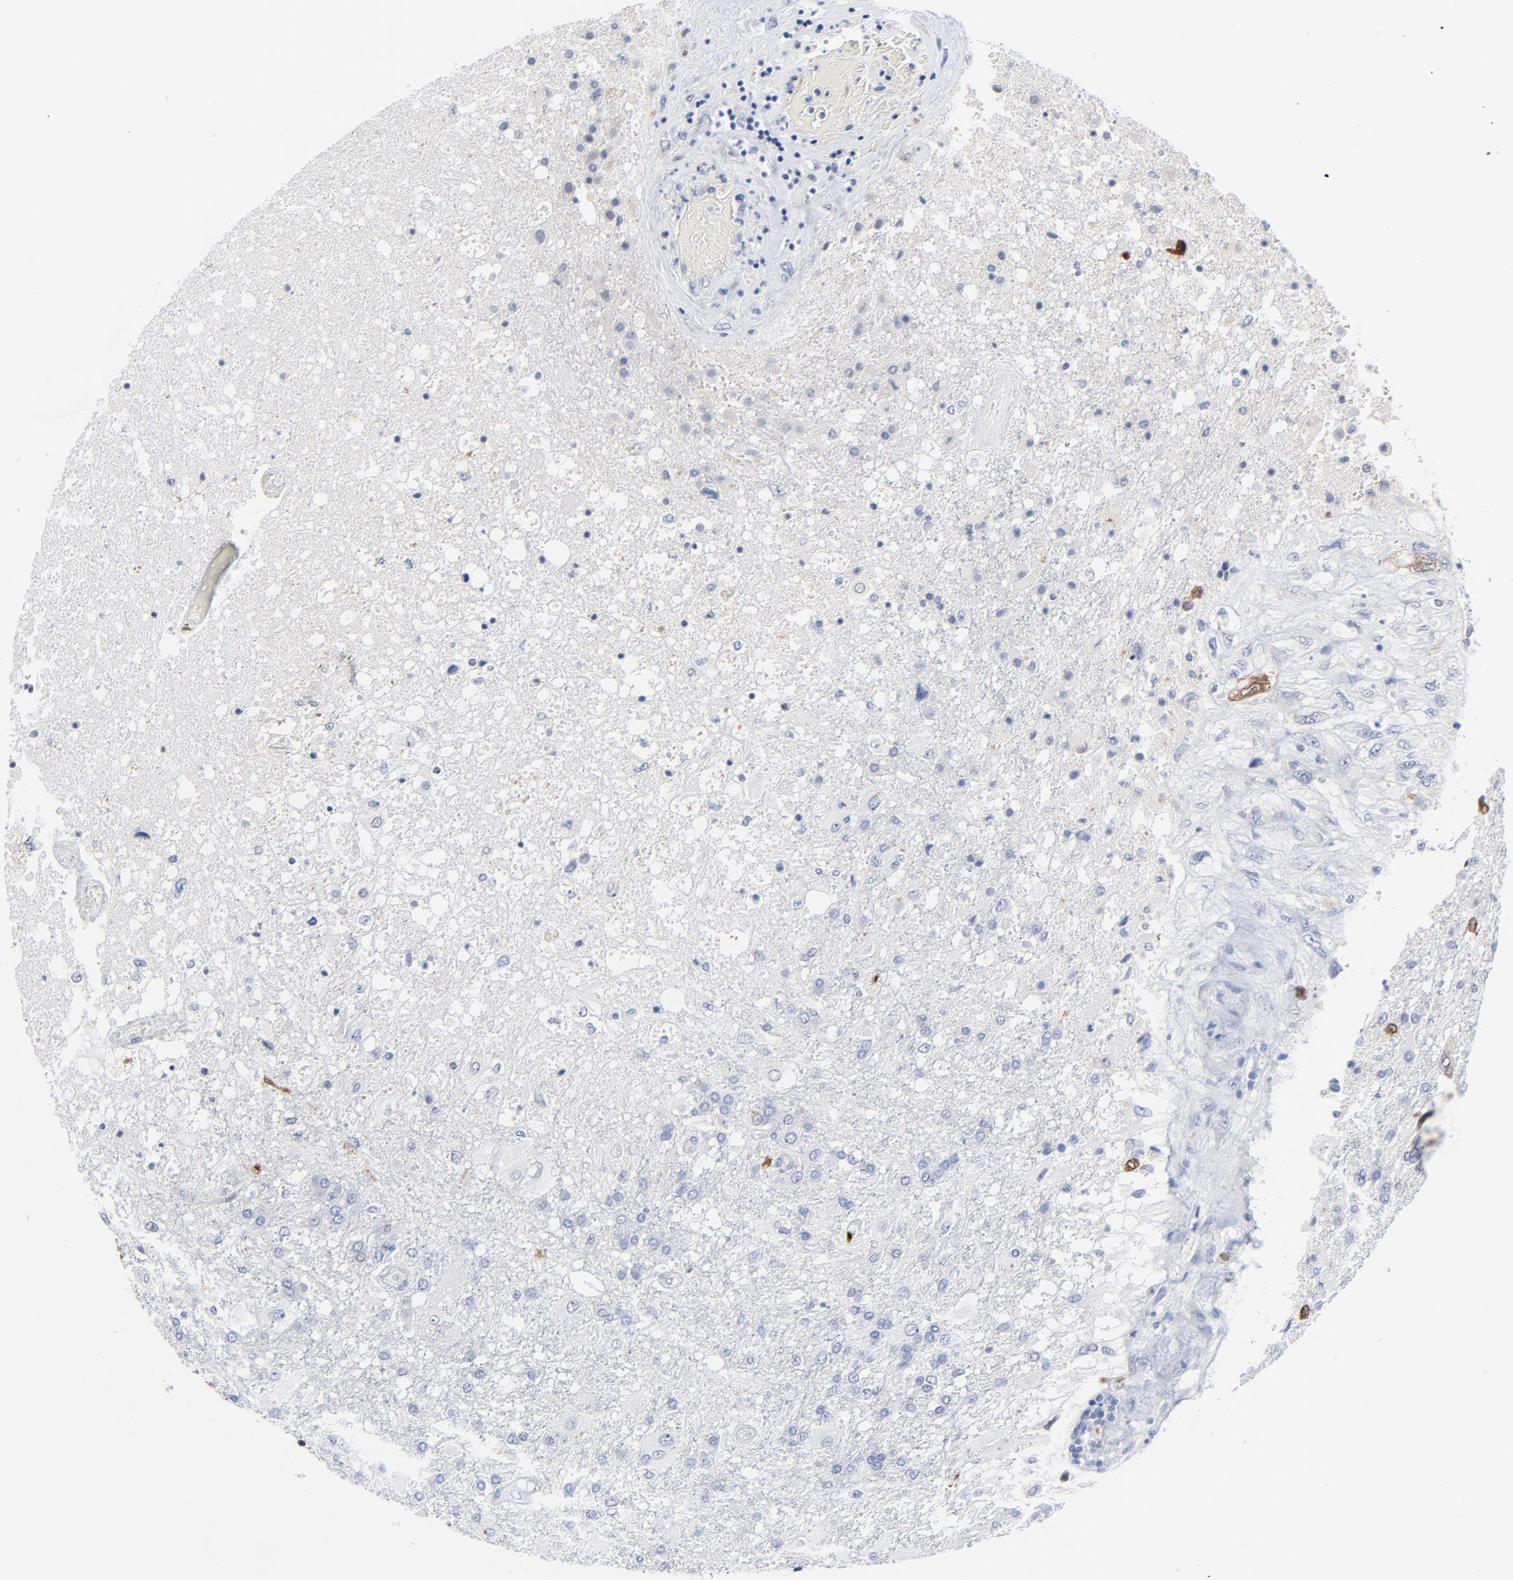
{"staining": {"intensity": "moderate", "quantity": "<25%", "location": "cytoplasmic/membranous,nuclear"}, "tissue": "glioma", "cell_type": "Tumor cells", "image_type": "cancer", "snomed": [{"axis": "morphology", "description": "Glioma, malignant, High grade"}, {"axis": "topography", "description": "Cerebral cortex"}], "caption": "Human malignant high-grade glioma stained with a protein marker shows moderate staining in tumor cells.", "gene": "CDK1", "patient": {"sex": "male", "age": 79}}